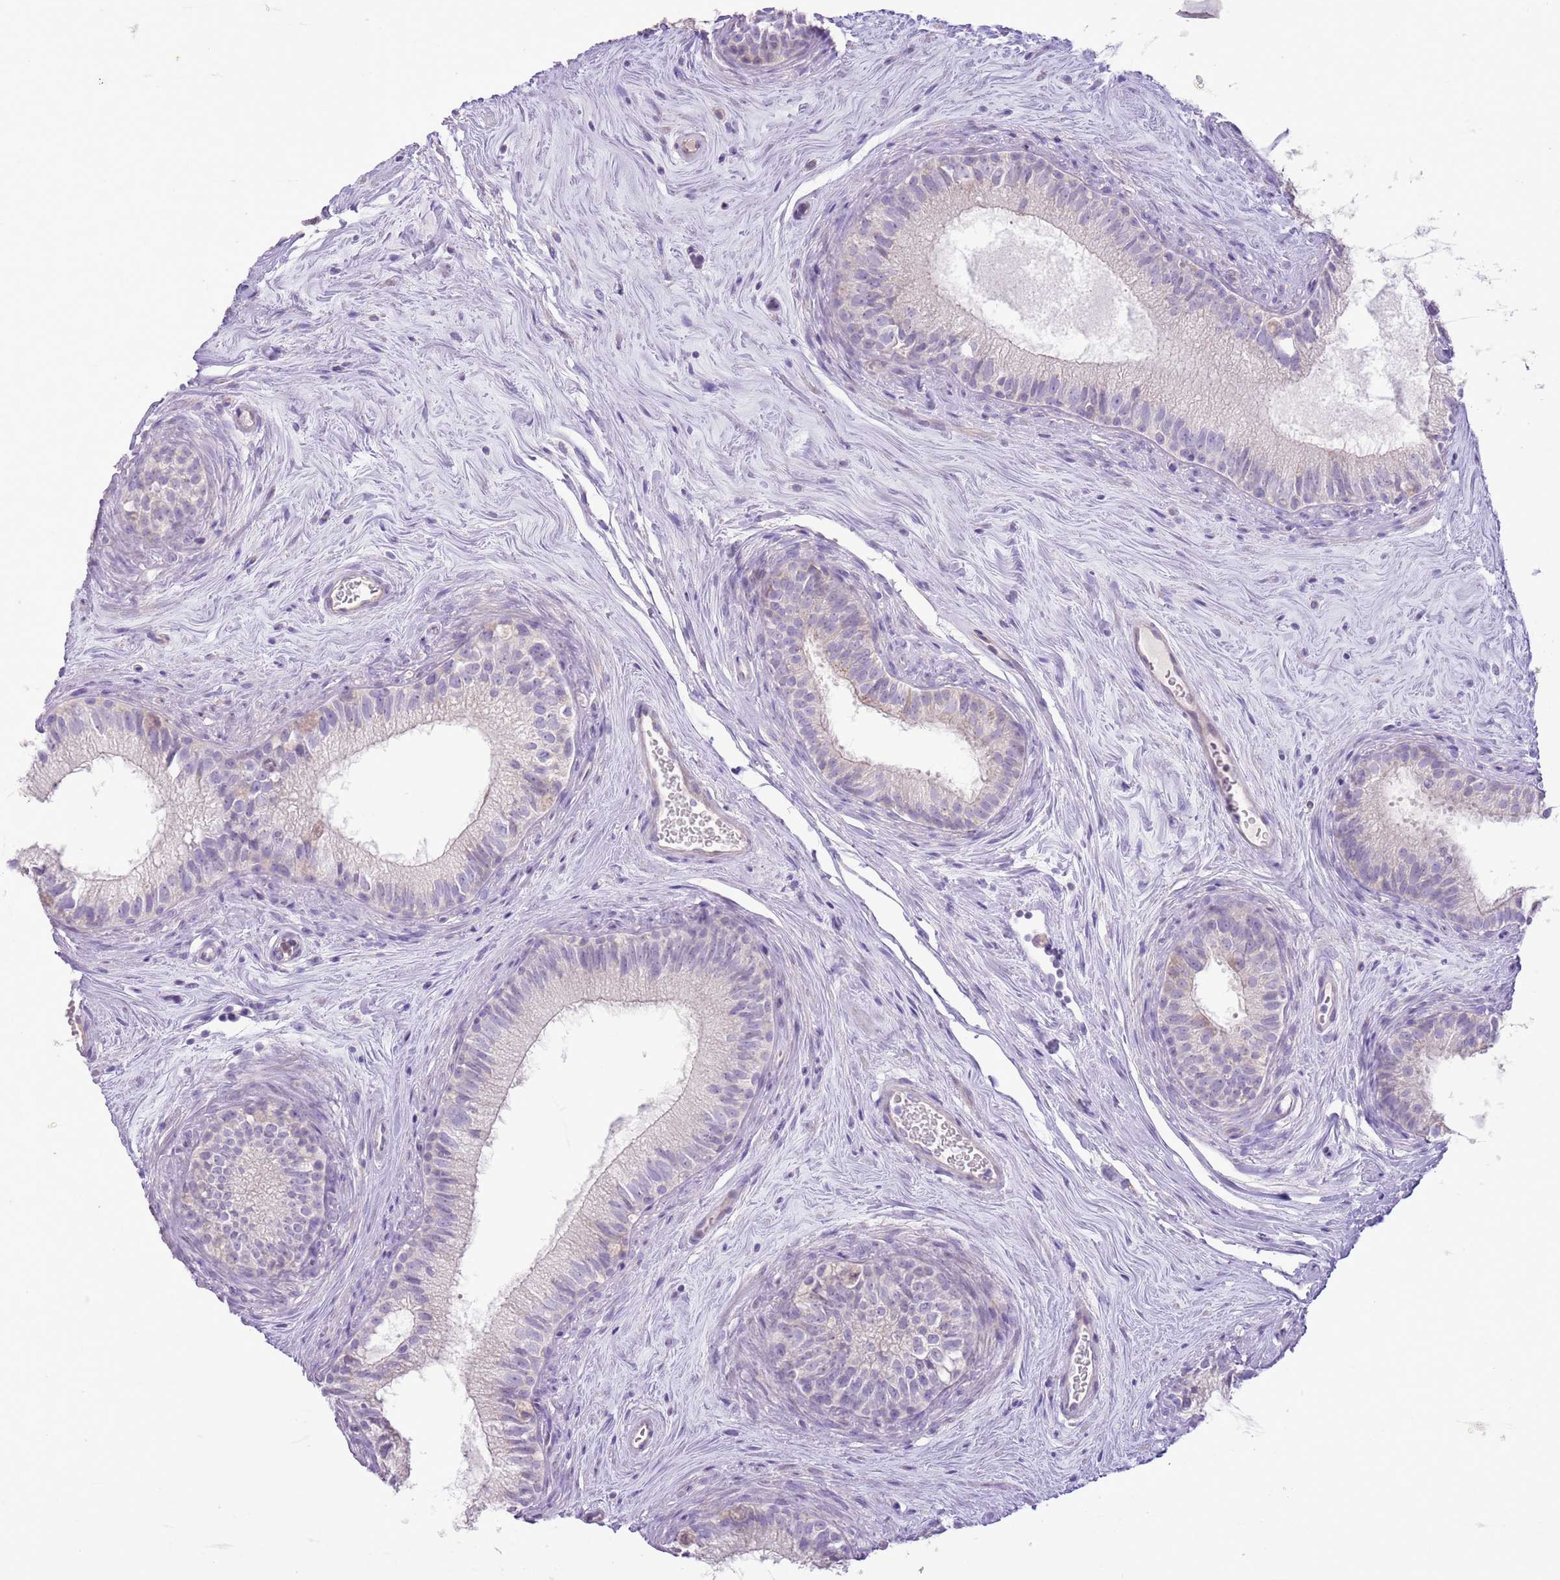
{"staining": {"intensity": "negative", "quantity": "none", "location": "none"}, "tissue": "epididymis", "cell_type": "Glandular cells", "image_type": "normal", "snomed": [{"axis": "morphology", "description": "Normal tissue, NOS"}, {"axis": "topography", "description": "Epididymis"}], "caption": "Image shows no protein expression in glandular cells of unremarkable epididymis. (DAB immunohistochemistry with hematoxylin counter stain).", "gene": "GMNN", "patient": {"sex": "male", "age": 71}}